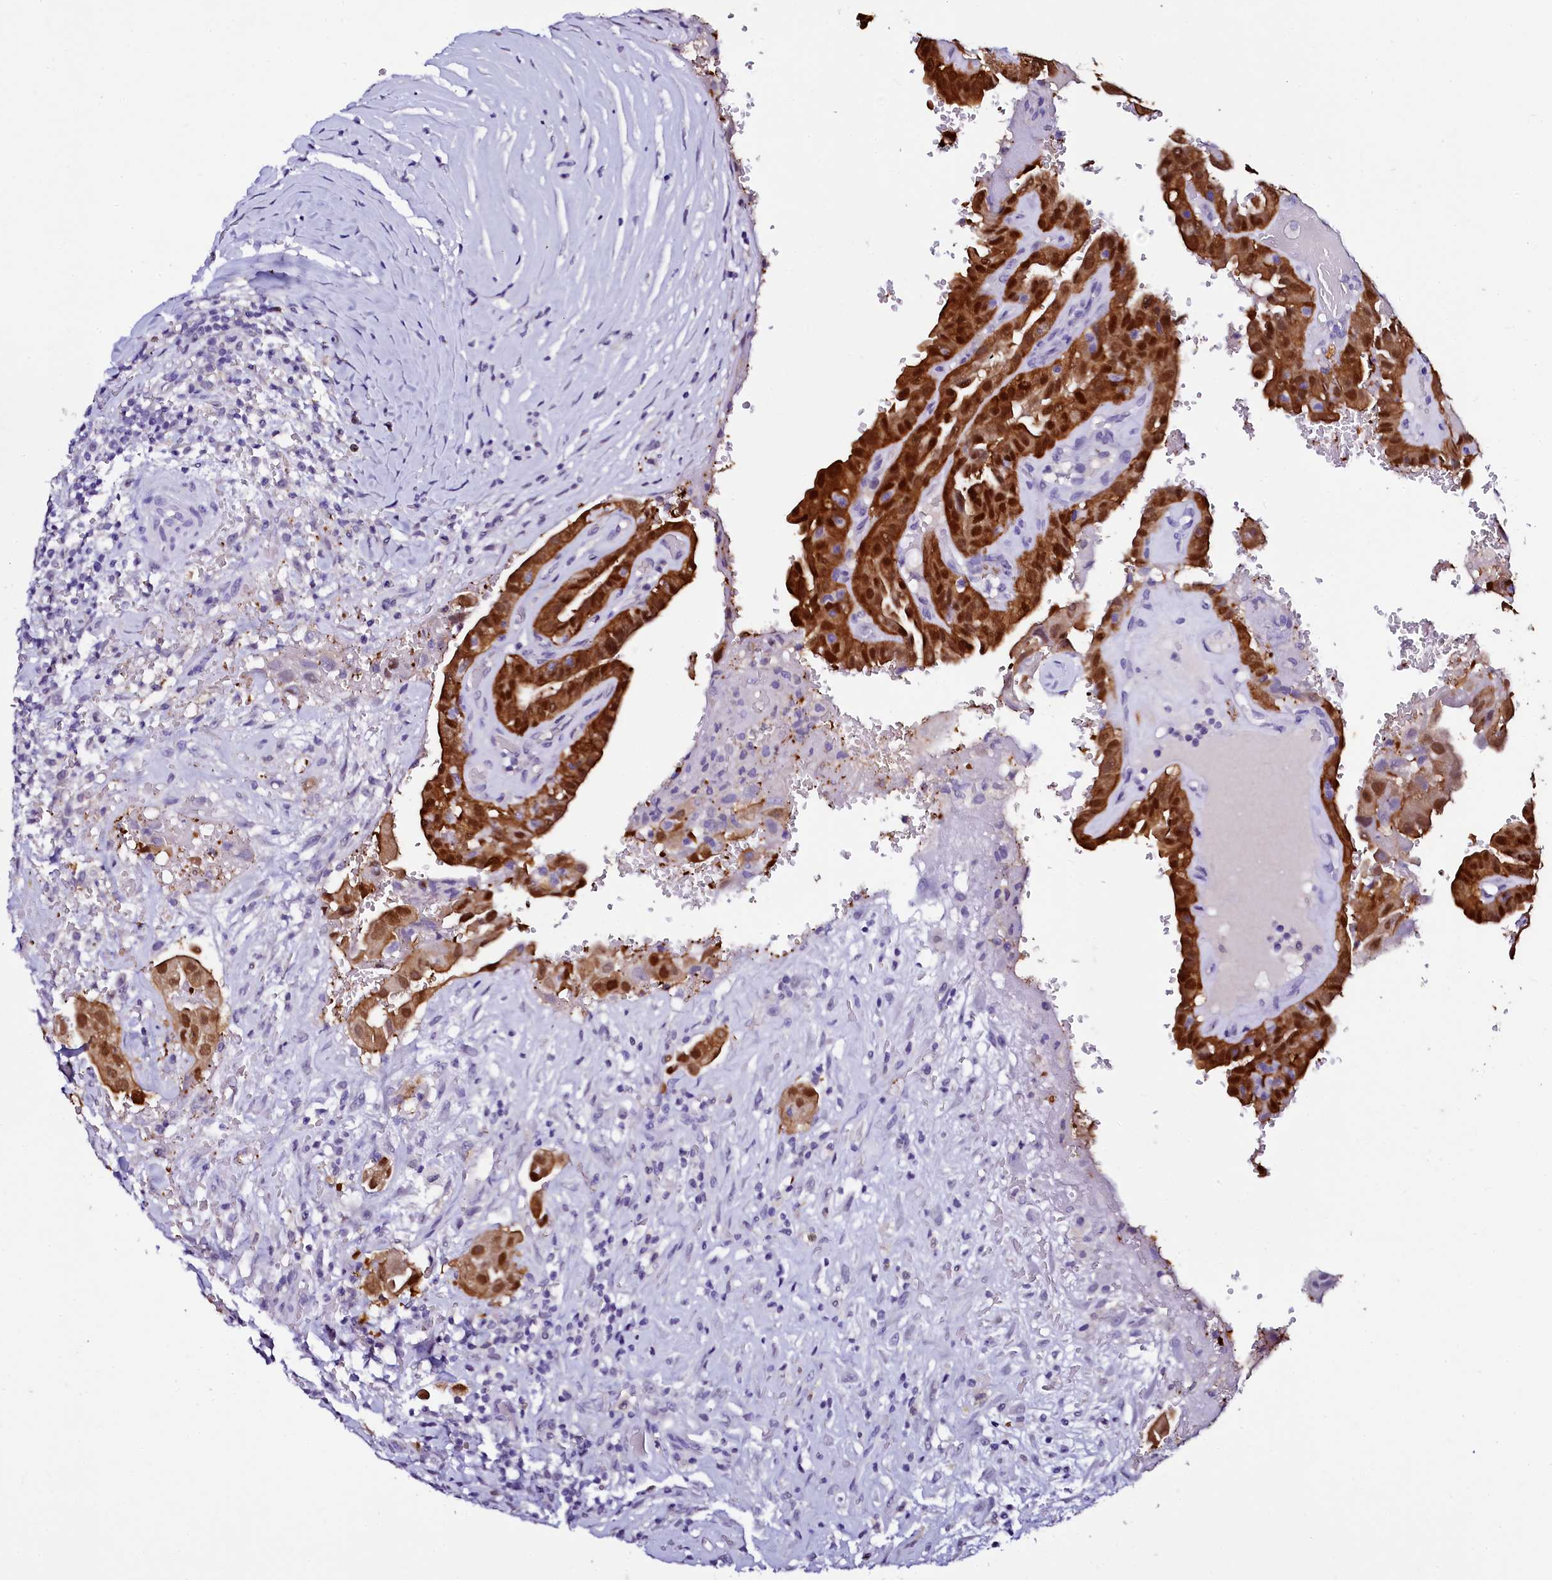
{"staining": {"intensity": "strong", "quantity": ">75%", "location": "cytoplasmic/membranous,nuclear"}, "tissue": "thyroid cancer", "cell_type": "Tumor cells", "image_type": "cancer", "snomed": [{"axis": "morphology", "description": "Papillary adenocarcinoma, NOS"}, {"axis": "topography", "description": "Thyroid gland"}], "caption": "A histopathology image showing strong cytoplasmic/membranous and nuclear positivity in approximately >75% of tumor cells in thyroid cancer (papillary adenocarcinoma), as visualized by brown immunohistochemical staining.", "gene": "SORD", "patient": {"sex": "male", "age": 77}}